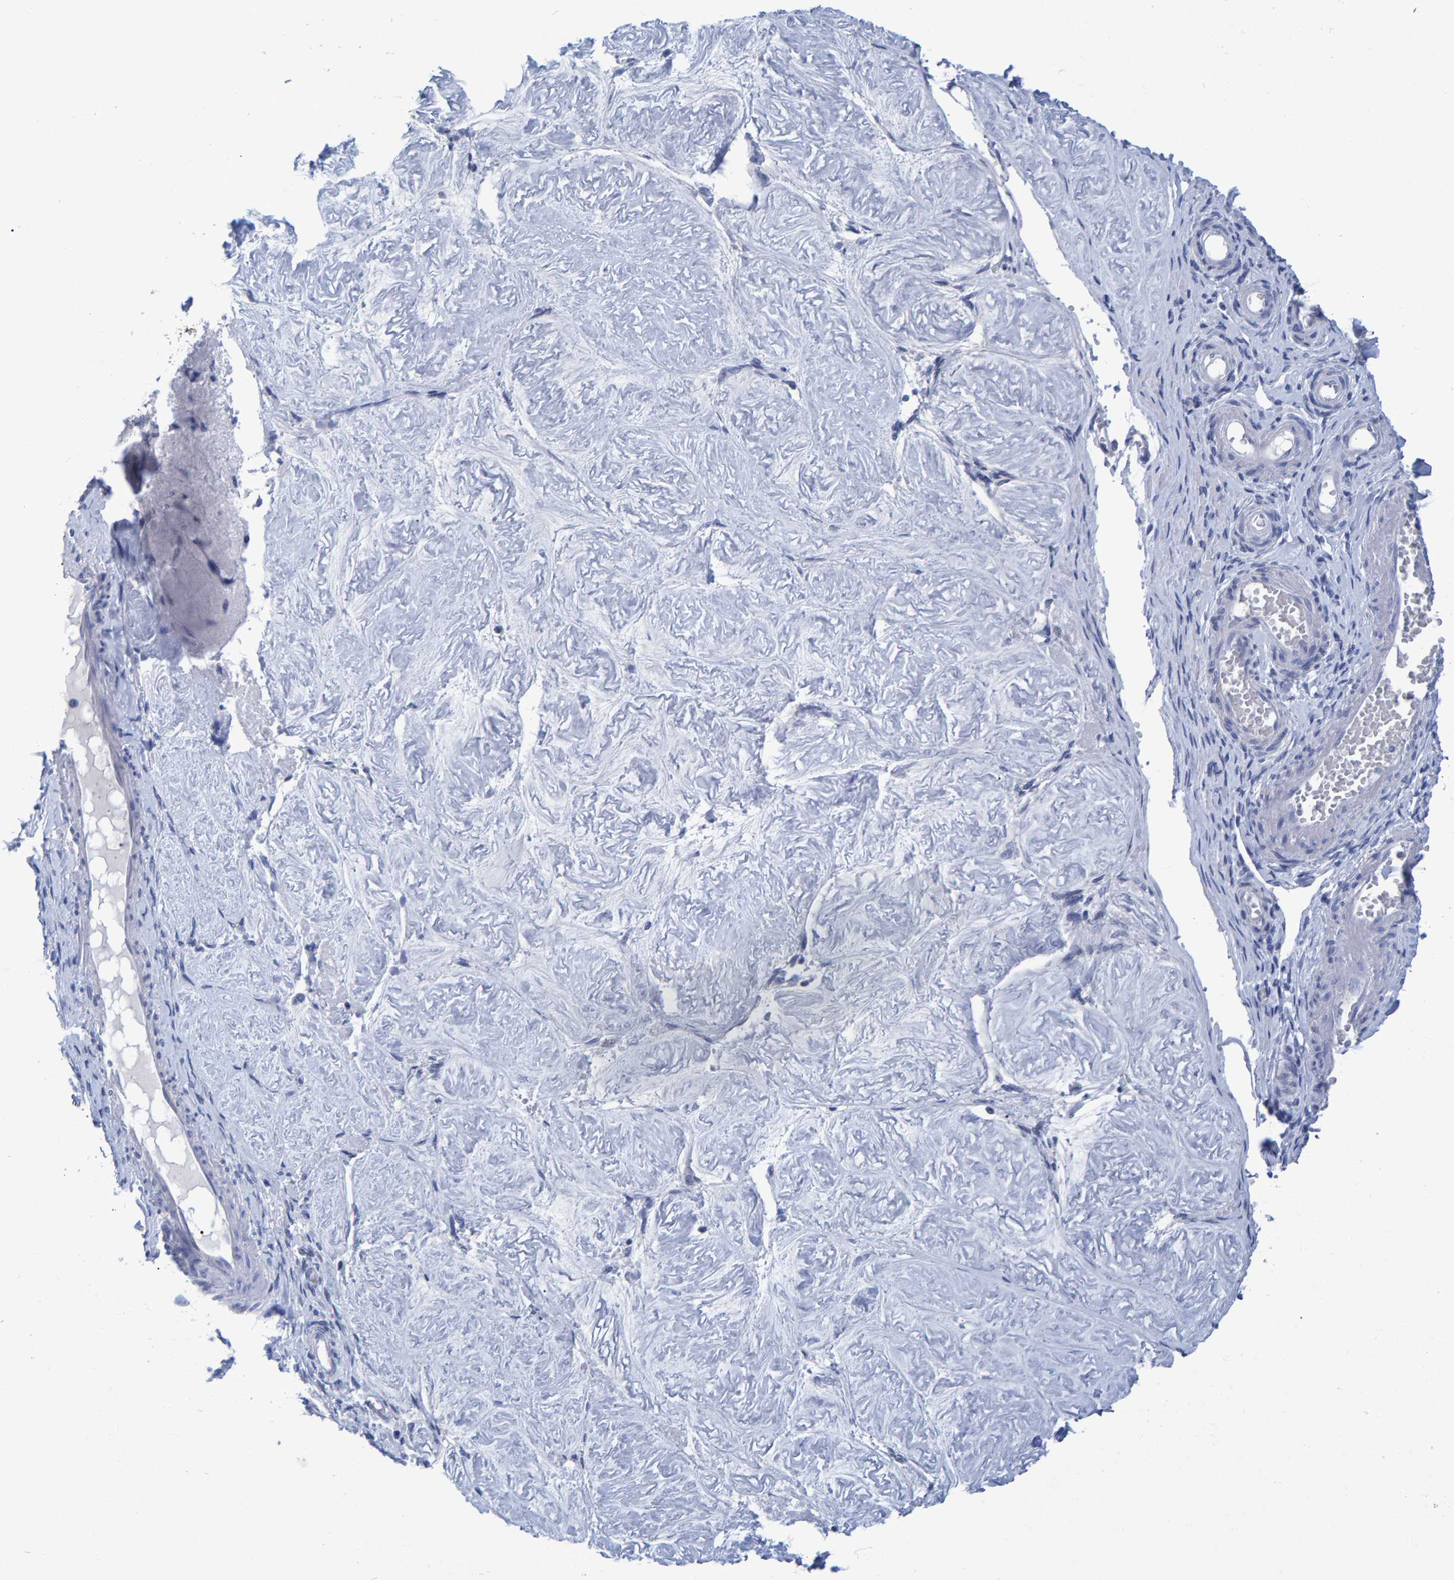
{"staining": {"intensity": "negative", "quantity": "none", "location": "none"}, "tissue": "adipose tissue", "cell_type": "Adipocytes", "image_type": "normal", "snomed": [{"axis": "morphology", "description": "Normal tissue, NOS"}, {"axis": "topography", "description": "Vascular tissue"}, {"axis": "topography", "description": "Fallopian tube"}, {"axis": "topography", "description": "Ovary"}], "caption": "The histopathology image demonstrates no staining of adipocytes in benign adipose tissue.", "gene": "PROCA1", "patient": {"sex": "female", "age": 67}}